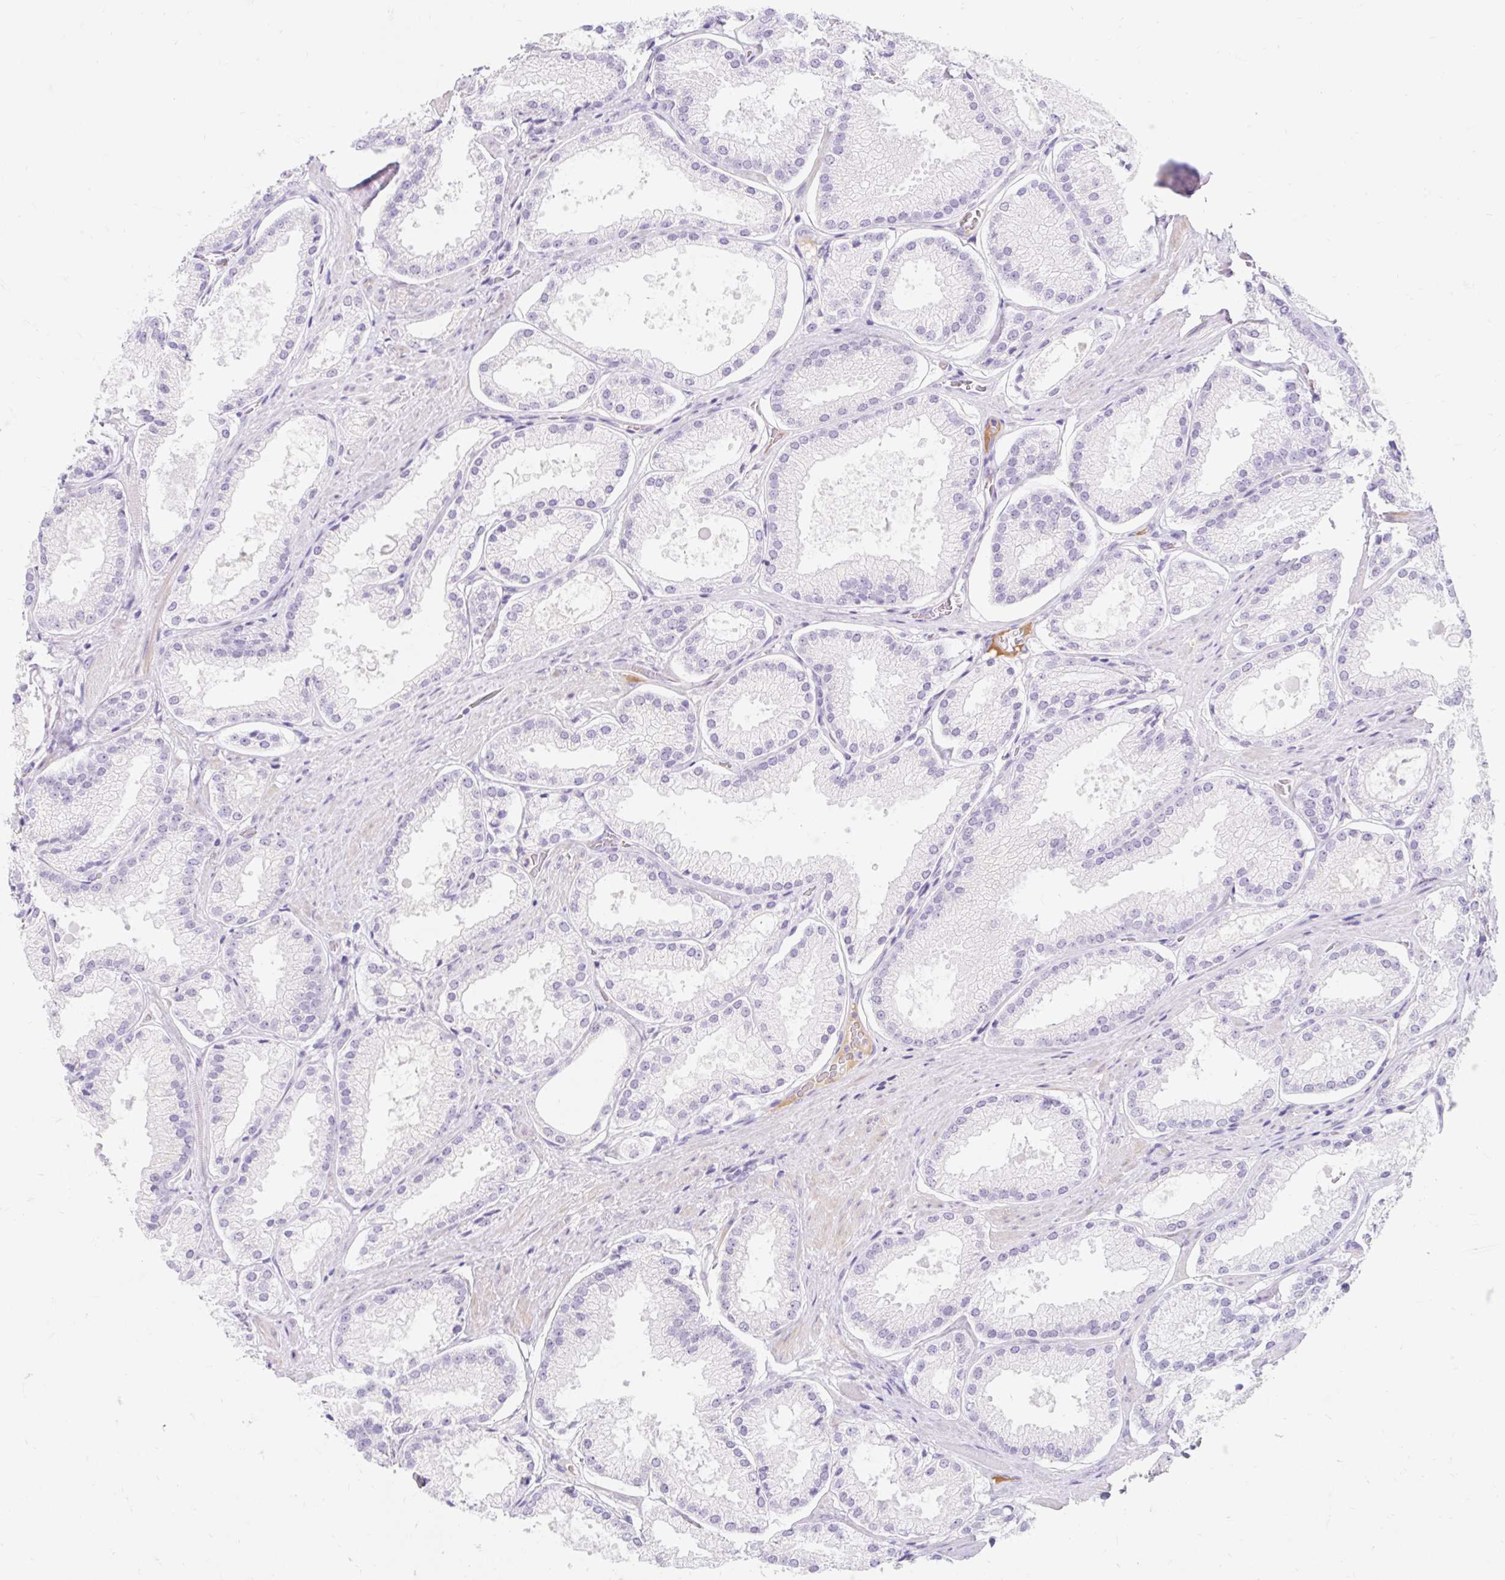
{"staining": {"intensity": "negative", "quantity": "none", "location": "none"}, "tissue": "prostate cancer", "cell_type": "Tumor cells", "image_type": "cancer", "snomed": [{"axis": "morphology", "description": "Adenocarcinoma, High grade"}, {"axis": "topography", "description": "Prostate"}], "caption": "High-grade adenocarcinoma (prostate) stained for a protein using immunohistochemistry exhibits no staining tumor cells.", "gene": "SLC28A1", "patient": {"sex": "male", "age": 68}}